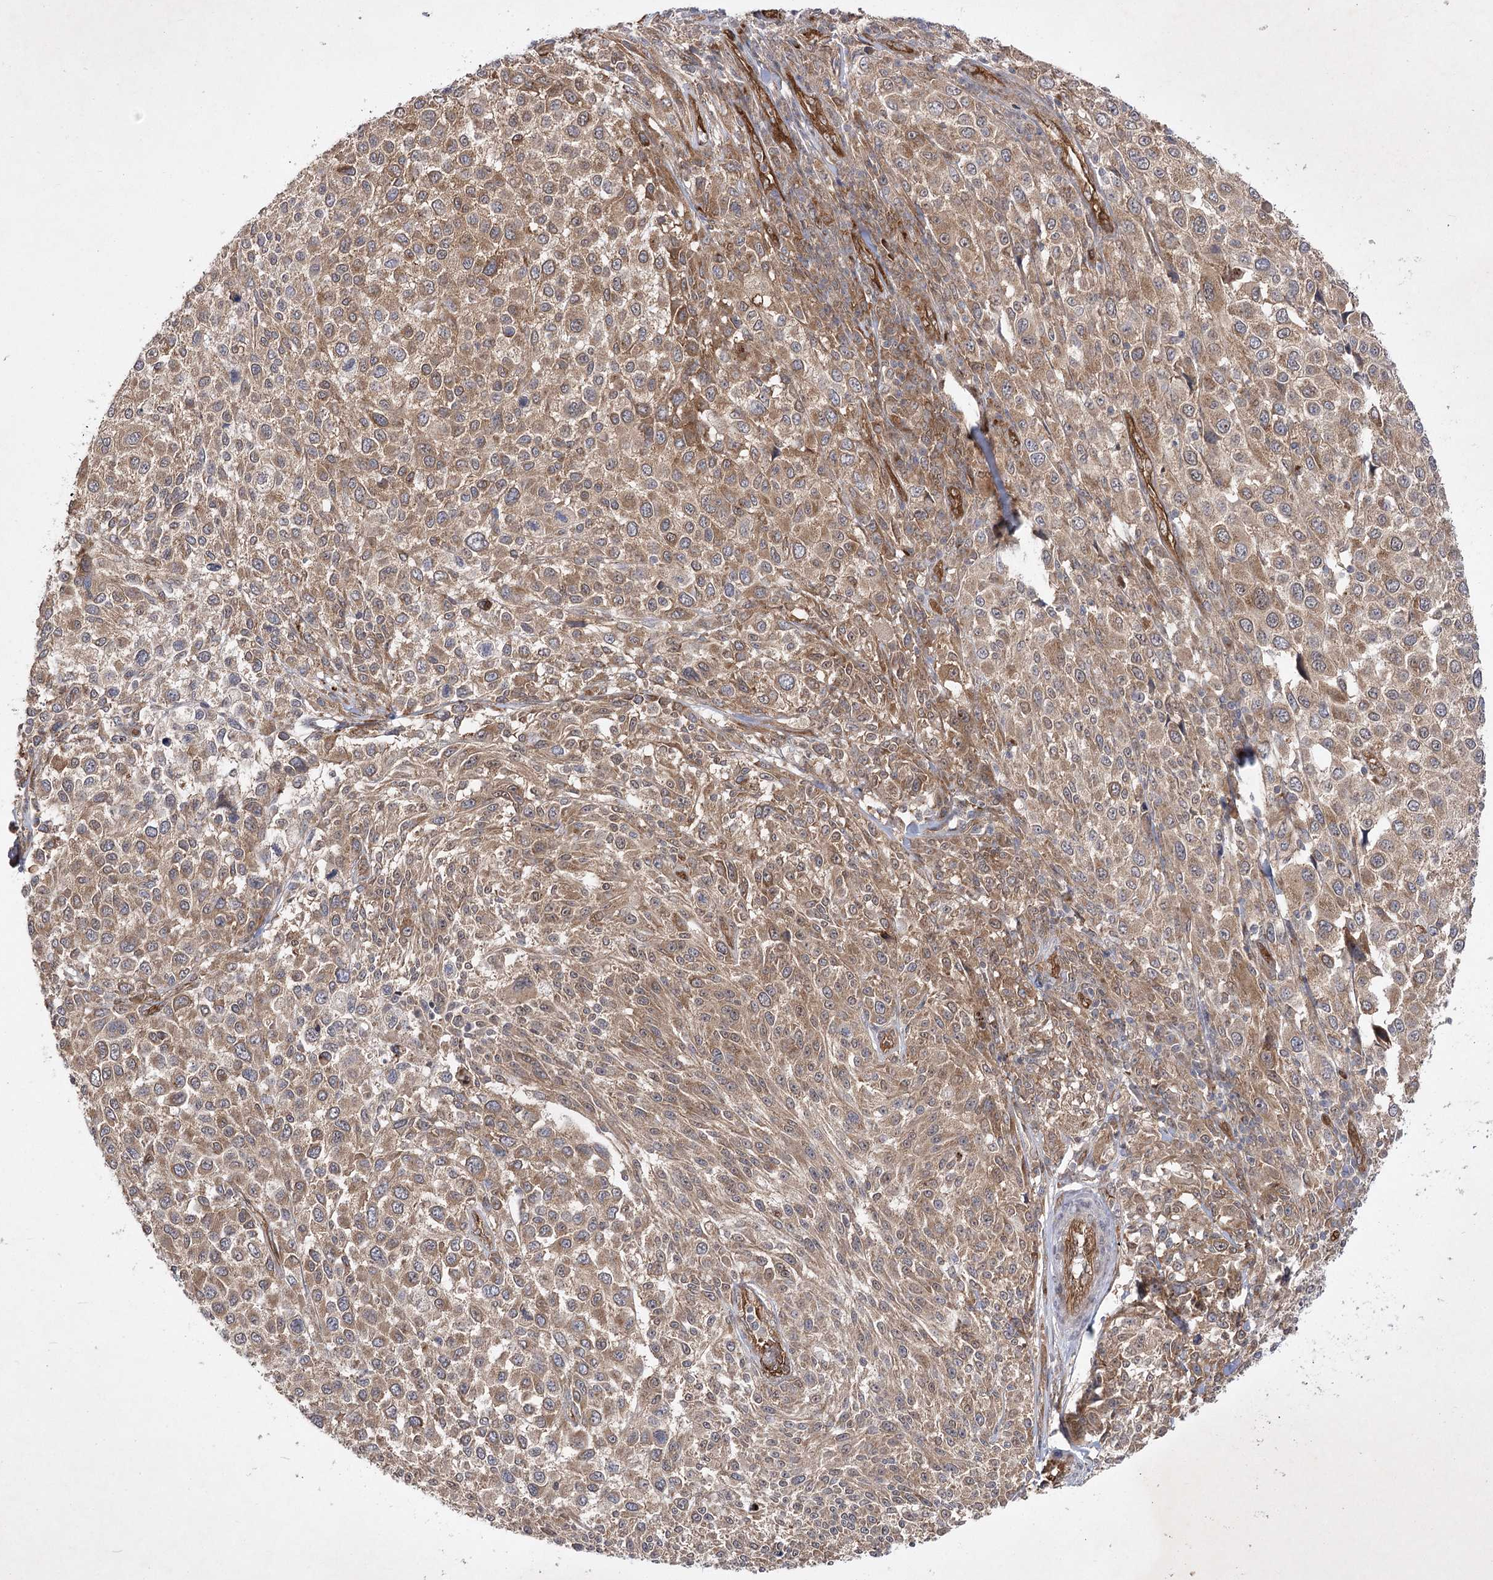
{"staining": {"intensity": "moderate", "quantity": ">75%", "location": "cytoplasmic/membranous"}, "tissue": "melanoma", "cell_type": "Tumor cells", "image_type": "cancer", "snomed": [{"axis": "morphology", "description": "Malignant melanoma, NOS"}, {"axis": "topography", "description": "Skin of trunk"}], "caption": "A brown stain shows moderate cytoplasmic/membranous positivity of a protein in human melanoma tumor cells.", "gene": "ARHGAP31", "patient": {"sex": "male", "age": 71}}